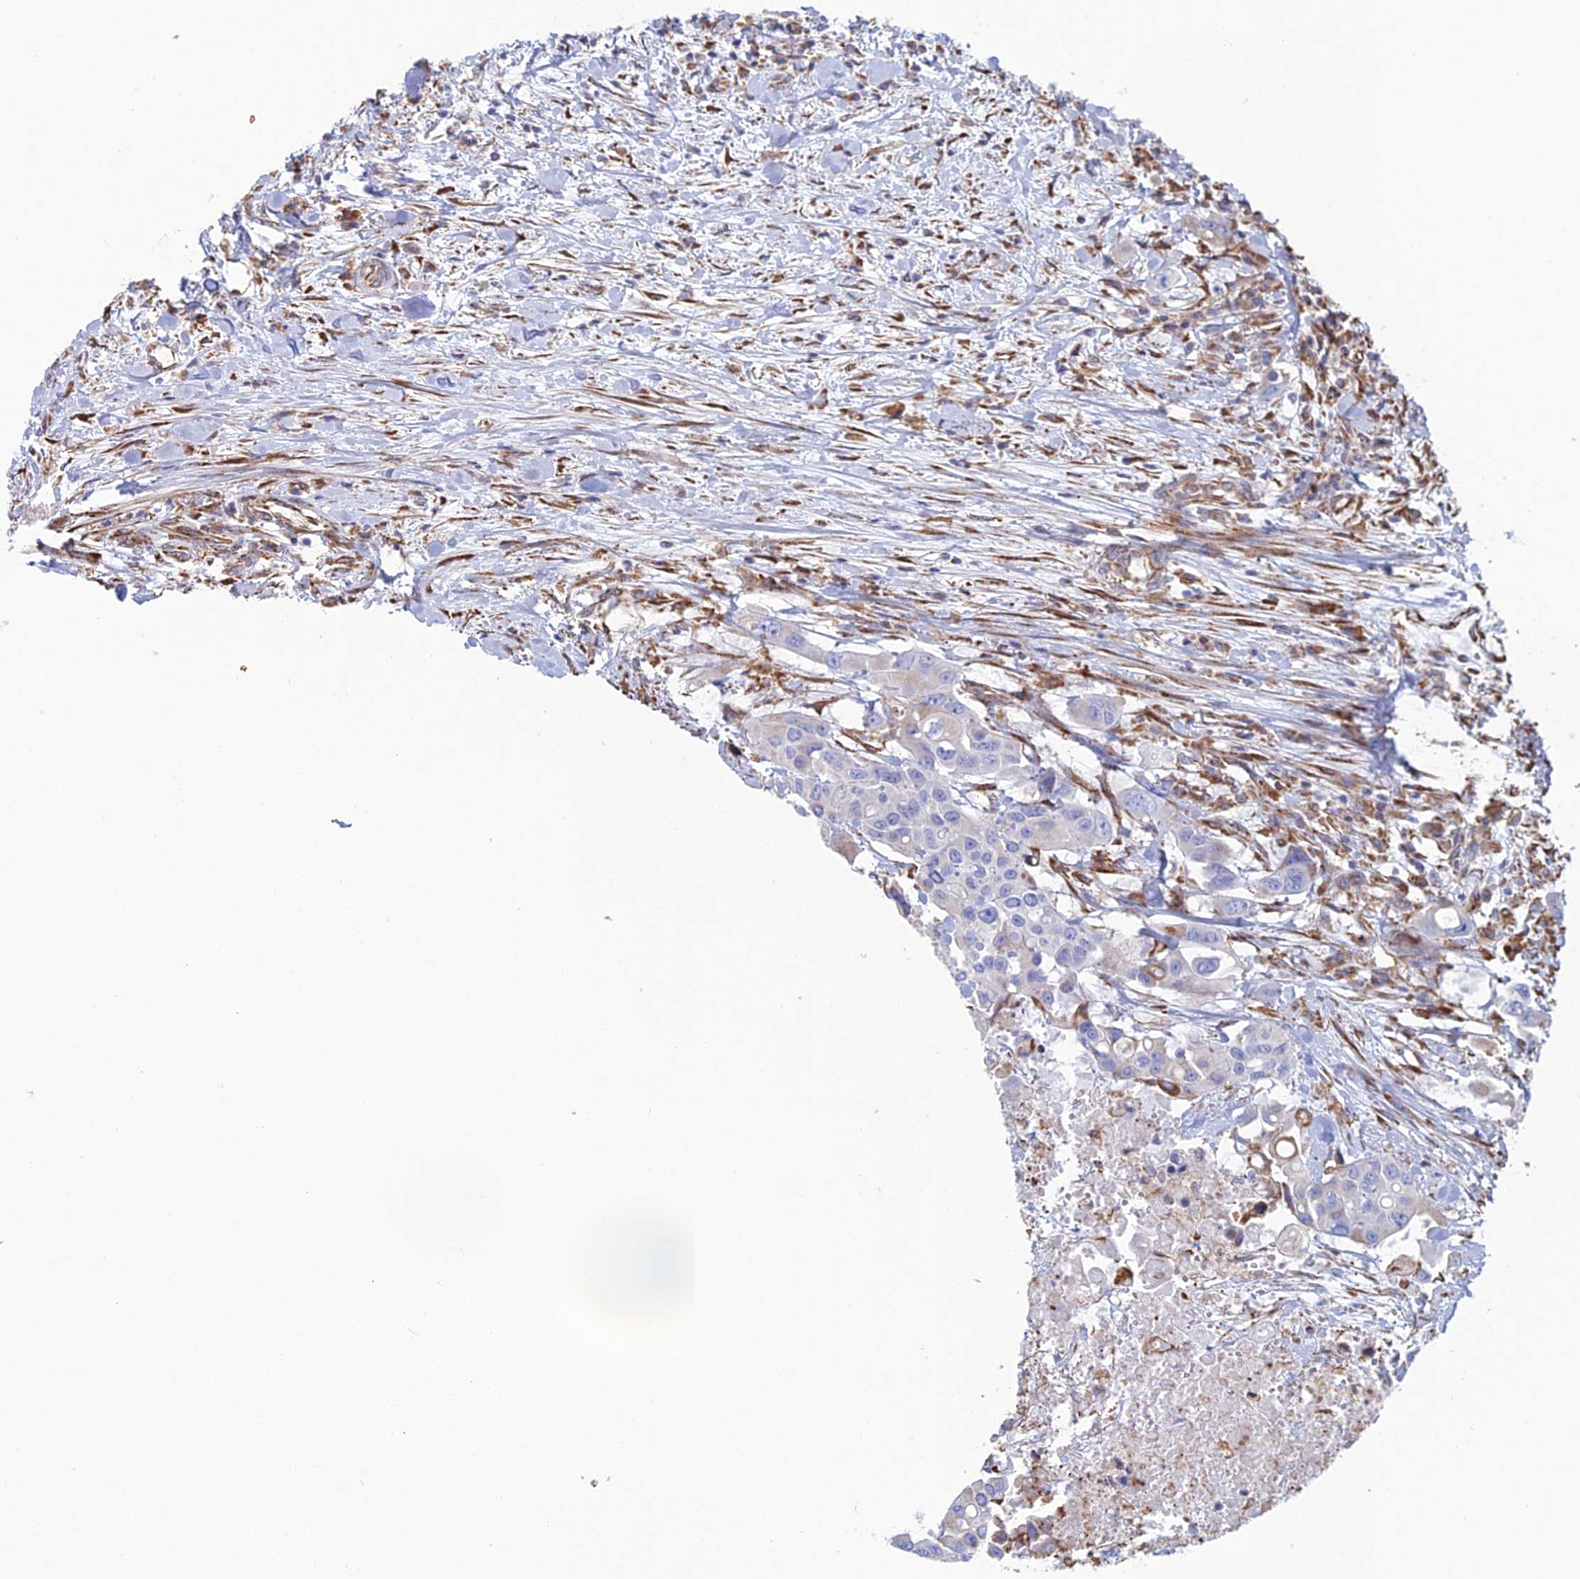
{"staining": {"intensity": "negative", "quantity": "none", "location": "none"}, "tissue": "colorectal cancer", "cell_type": "Tumor cells", "image_type": "cancer", "snomed": [{"axis": "morphology", "description": "Adenocarcinoma, NOS"}, {"axis": "topography", "description": "Colon"}], "caption": "Immunohistochemistry photomicrograph of neoplastic tissue: human colorectal cancer (adenocarcinoma) stained with DAB (3,3'-diaminobenzidine) displays no significant protein staining in tumor cells.", "gene": "CLVS2", "patient": {"sex": "male", "age": 77}}